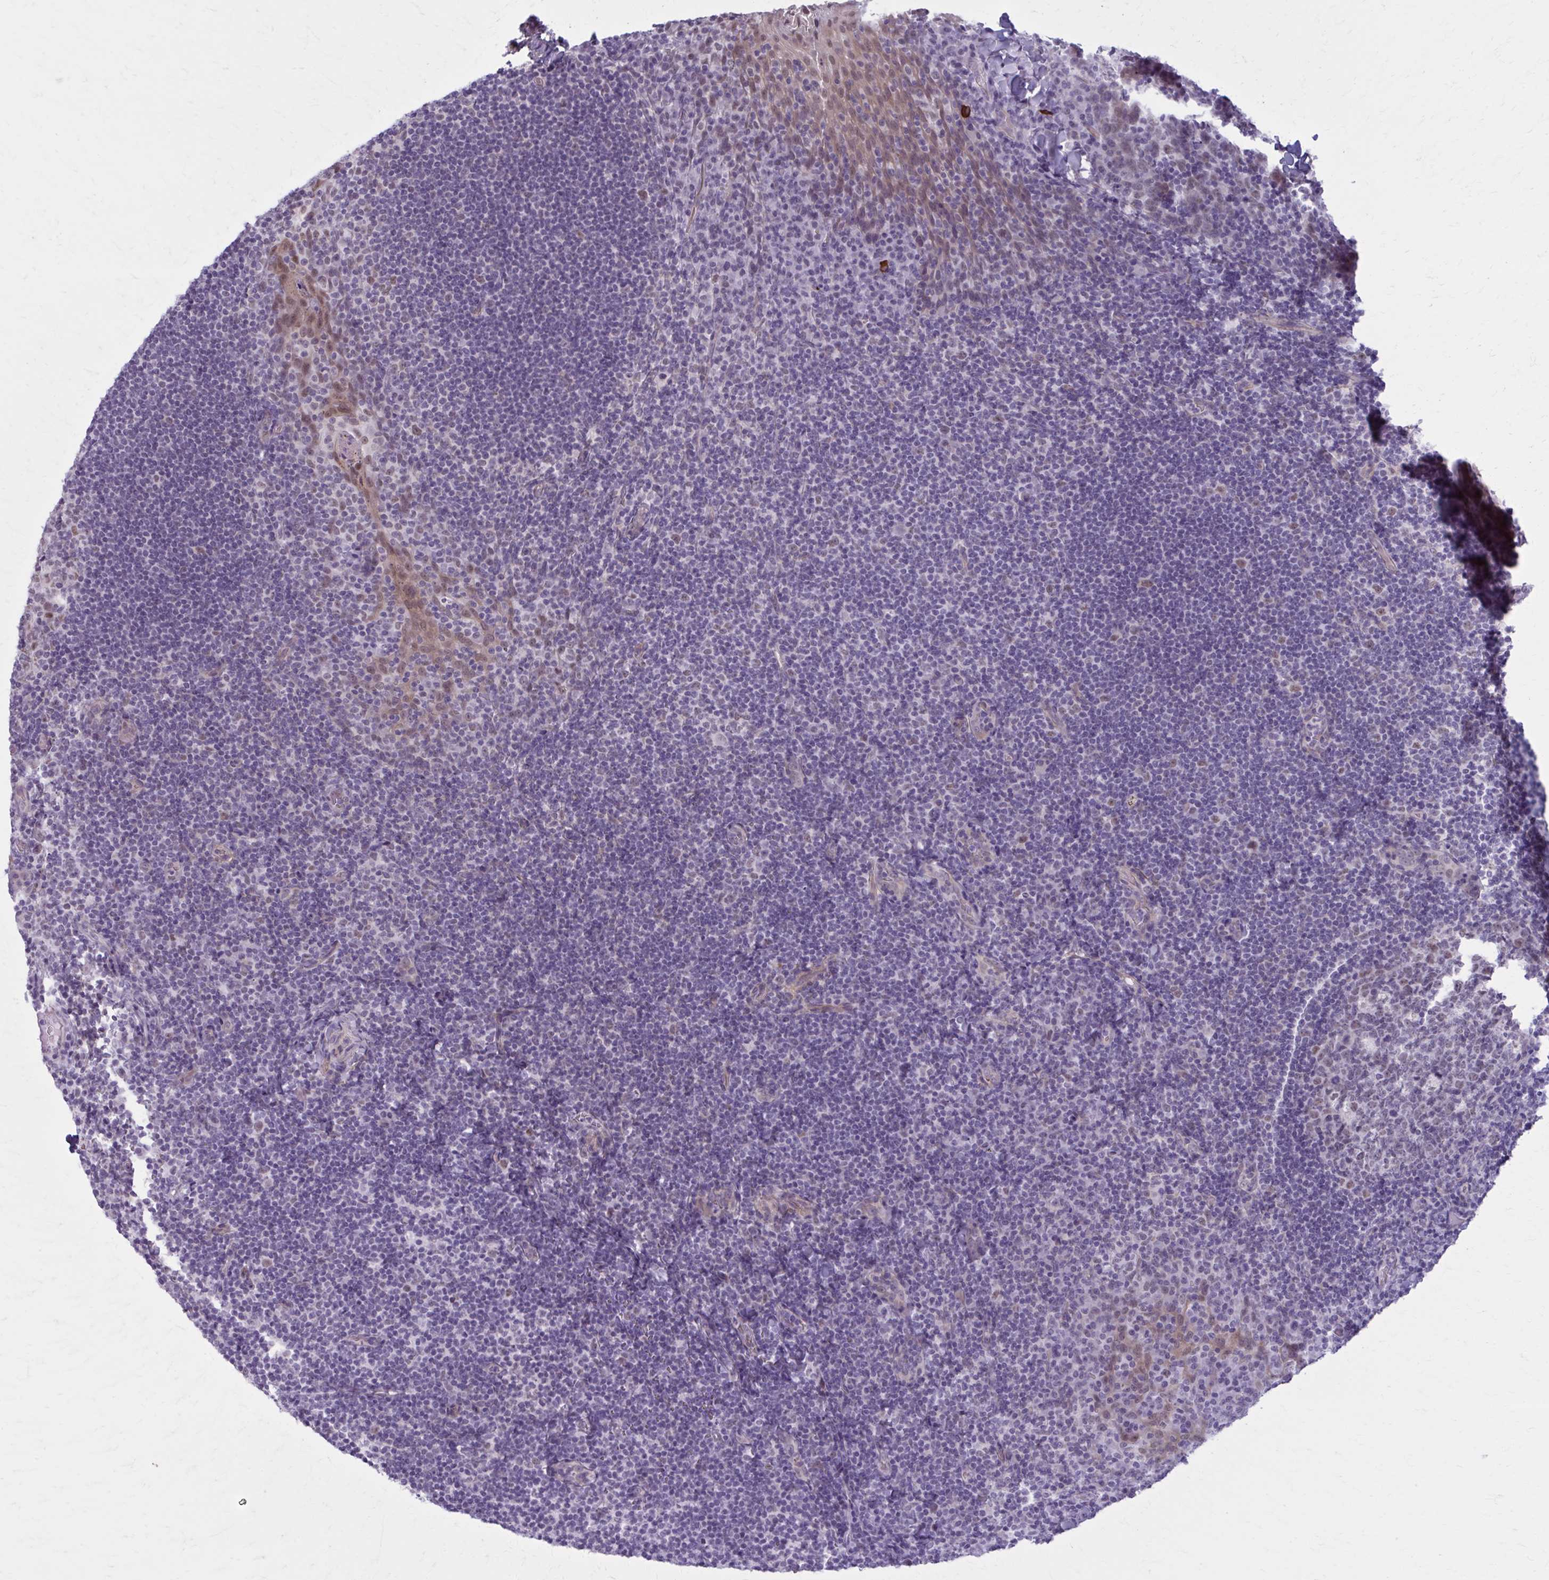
{"staining": {"intensity": "moderate", "quantity": "<25%", "location": "nuclear"}, "tissue": "tonsil", "cell_type": "Germinal center cells", "image_type": "normal", "snomed": [{"axis": "morphology", "description": "Normal tissue, NOS"}, {"axis": "topography", "description": "Tonsil"}], "caption": "A low amount of moderate nuclear staining is seen in about <25% of germinal center cells in benign tonsil. The protein is shown in brown color, while the nuclei are stained blue.", "gene": "NUMBL", "patient": {"sex": "male", "age": 17}}